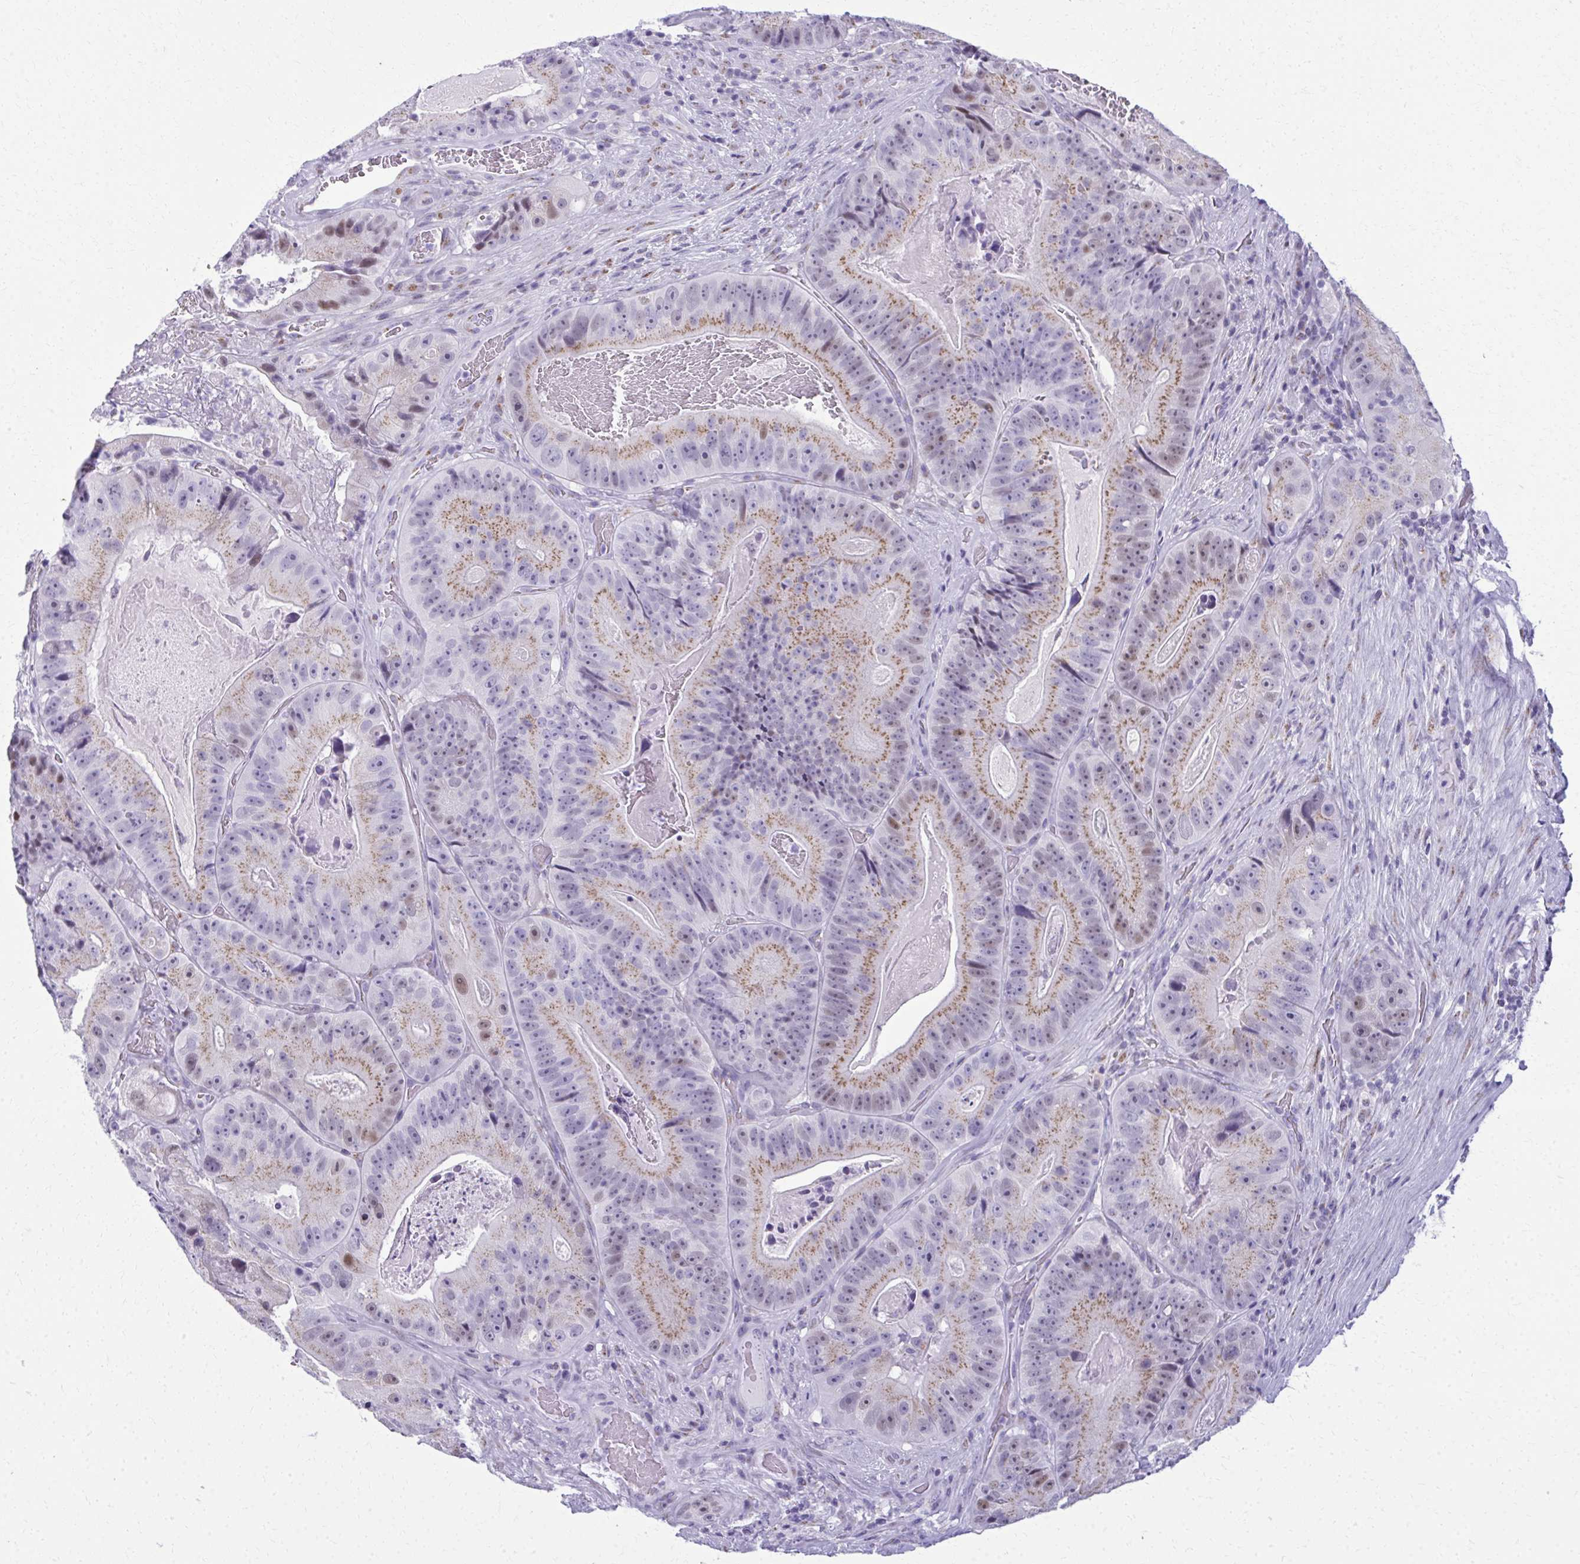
{"staining": {"intensity": "moderate", "quantity": "25%-75%", "location": "cytoplasmic/membranous,nuclear"}, "tissue": "colorectal cancer", "cell_type": "Tumor cells", "image_type": "cancer", "snomed": [{"axis": "morphology", "description": "Adenocarcinoma, NOS"}, {"axis": "topography", "description": "Colon"}], "caption": "A brown stain shows moderate cytoplasmic/membranous and nuclear expression of a protein in colorectal cancer (adenocarcinoma) tumor cells.", "gene": "SCLY", "patient": {"sex": "female", "age": 86}}